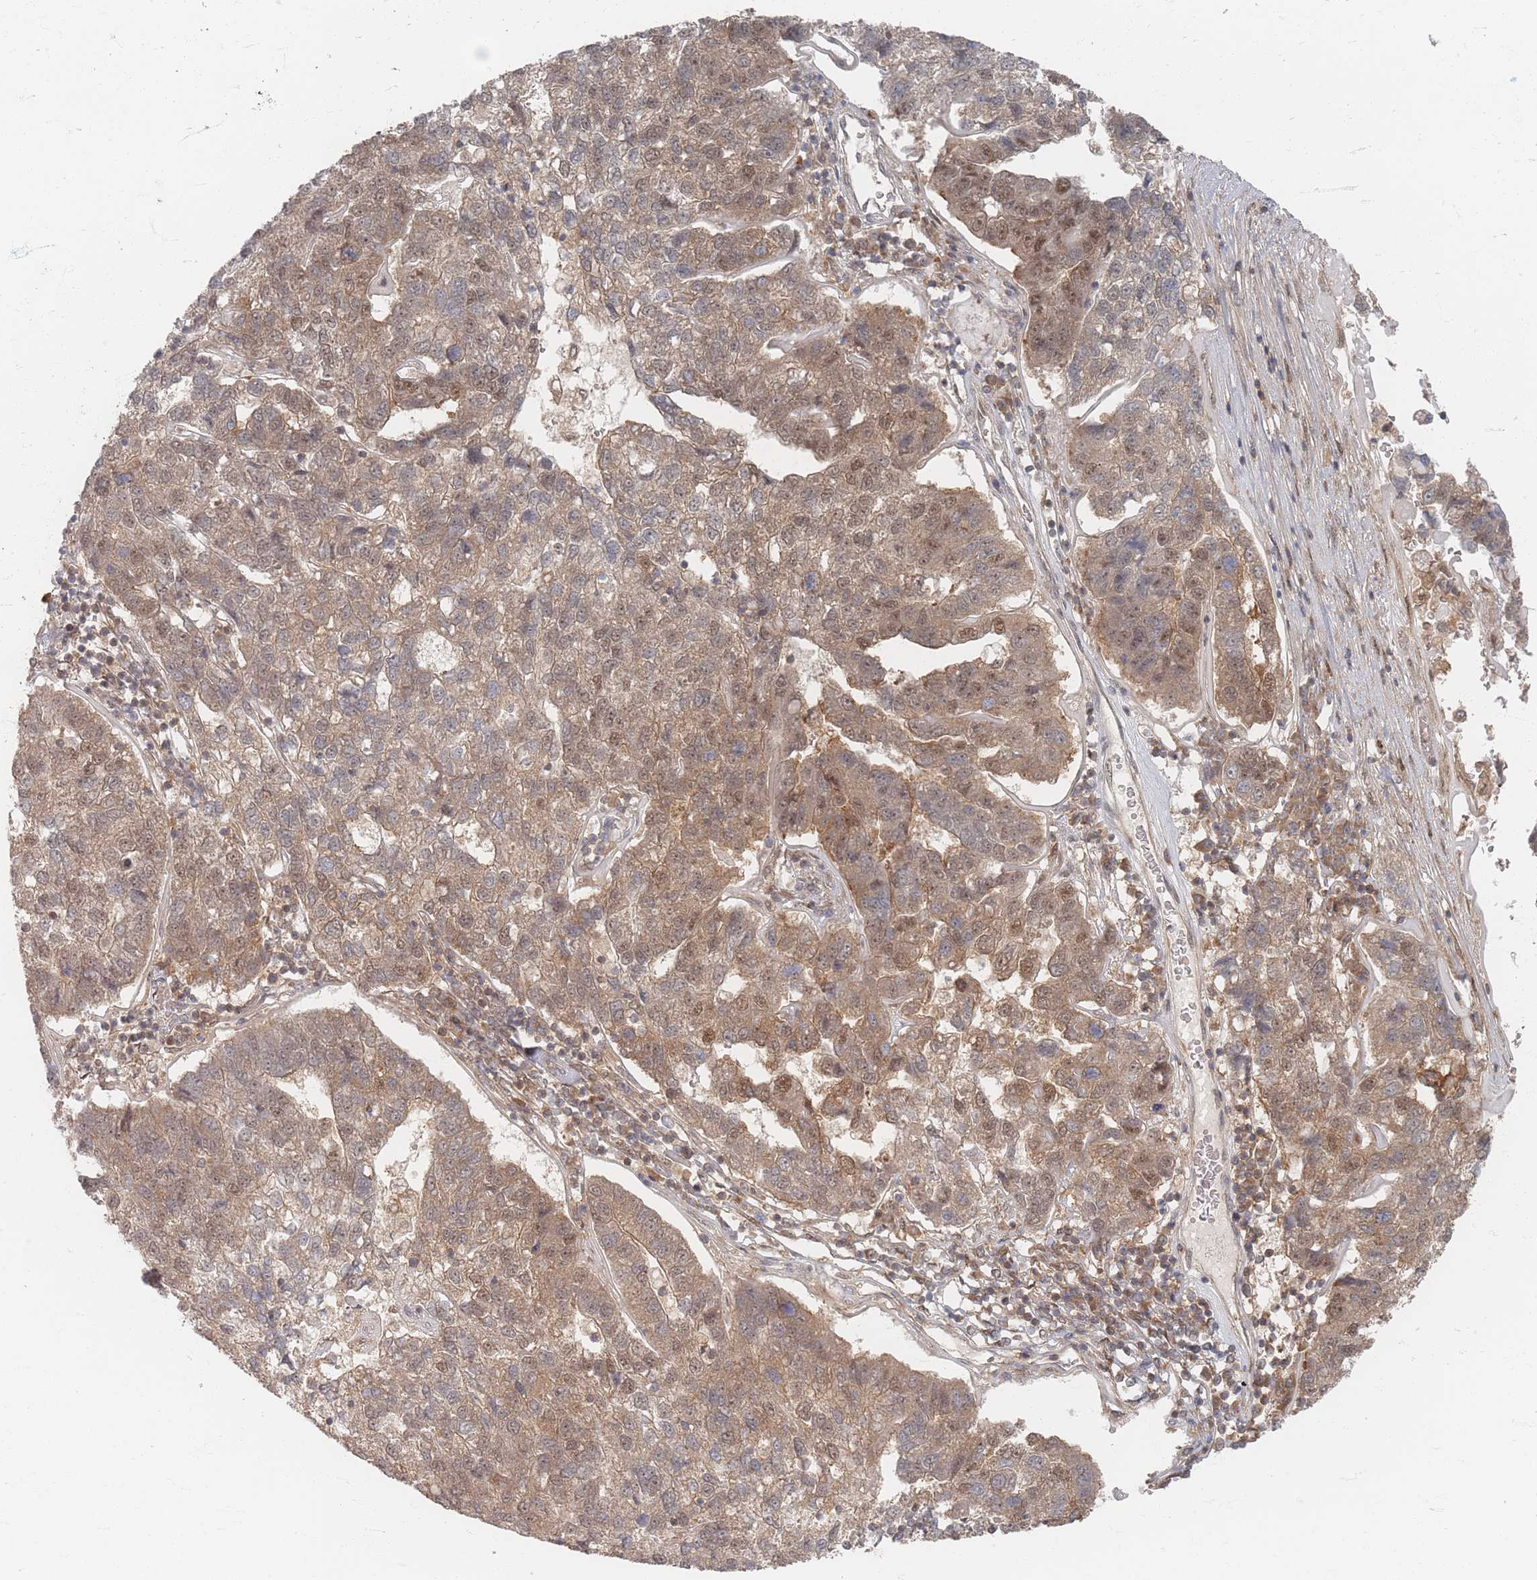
{"staining": {"intensity": "weak", "quantity": "25%-75%", "location": "cytoplasmic/membranous,nuclear"}, "tissue": "pancreatic cancer", "cell_type": "Tumor cells", "image_type": "cancer", "snomed": [{"axis": "morphology", "description": "Adenocarcinoma, NOS"}, {"axis": "topography", "description": "Pancreas"}], "caption": "Brown immunohistochemical staining in human pancreatic adenocarcinoma demonstrates weak cytoplasmic/membranous and nuclear expression in about 25%-75% of tumor cells.", "gene": "PSMD9", "patient": {"sex": "female", "age": 61}}